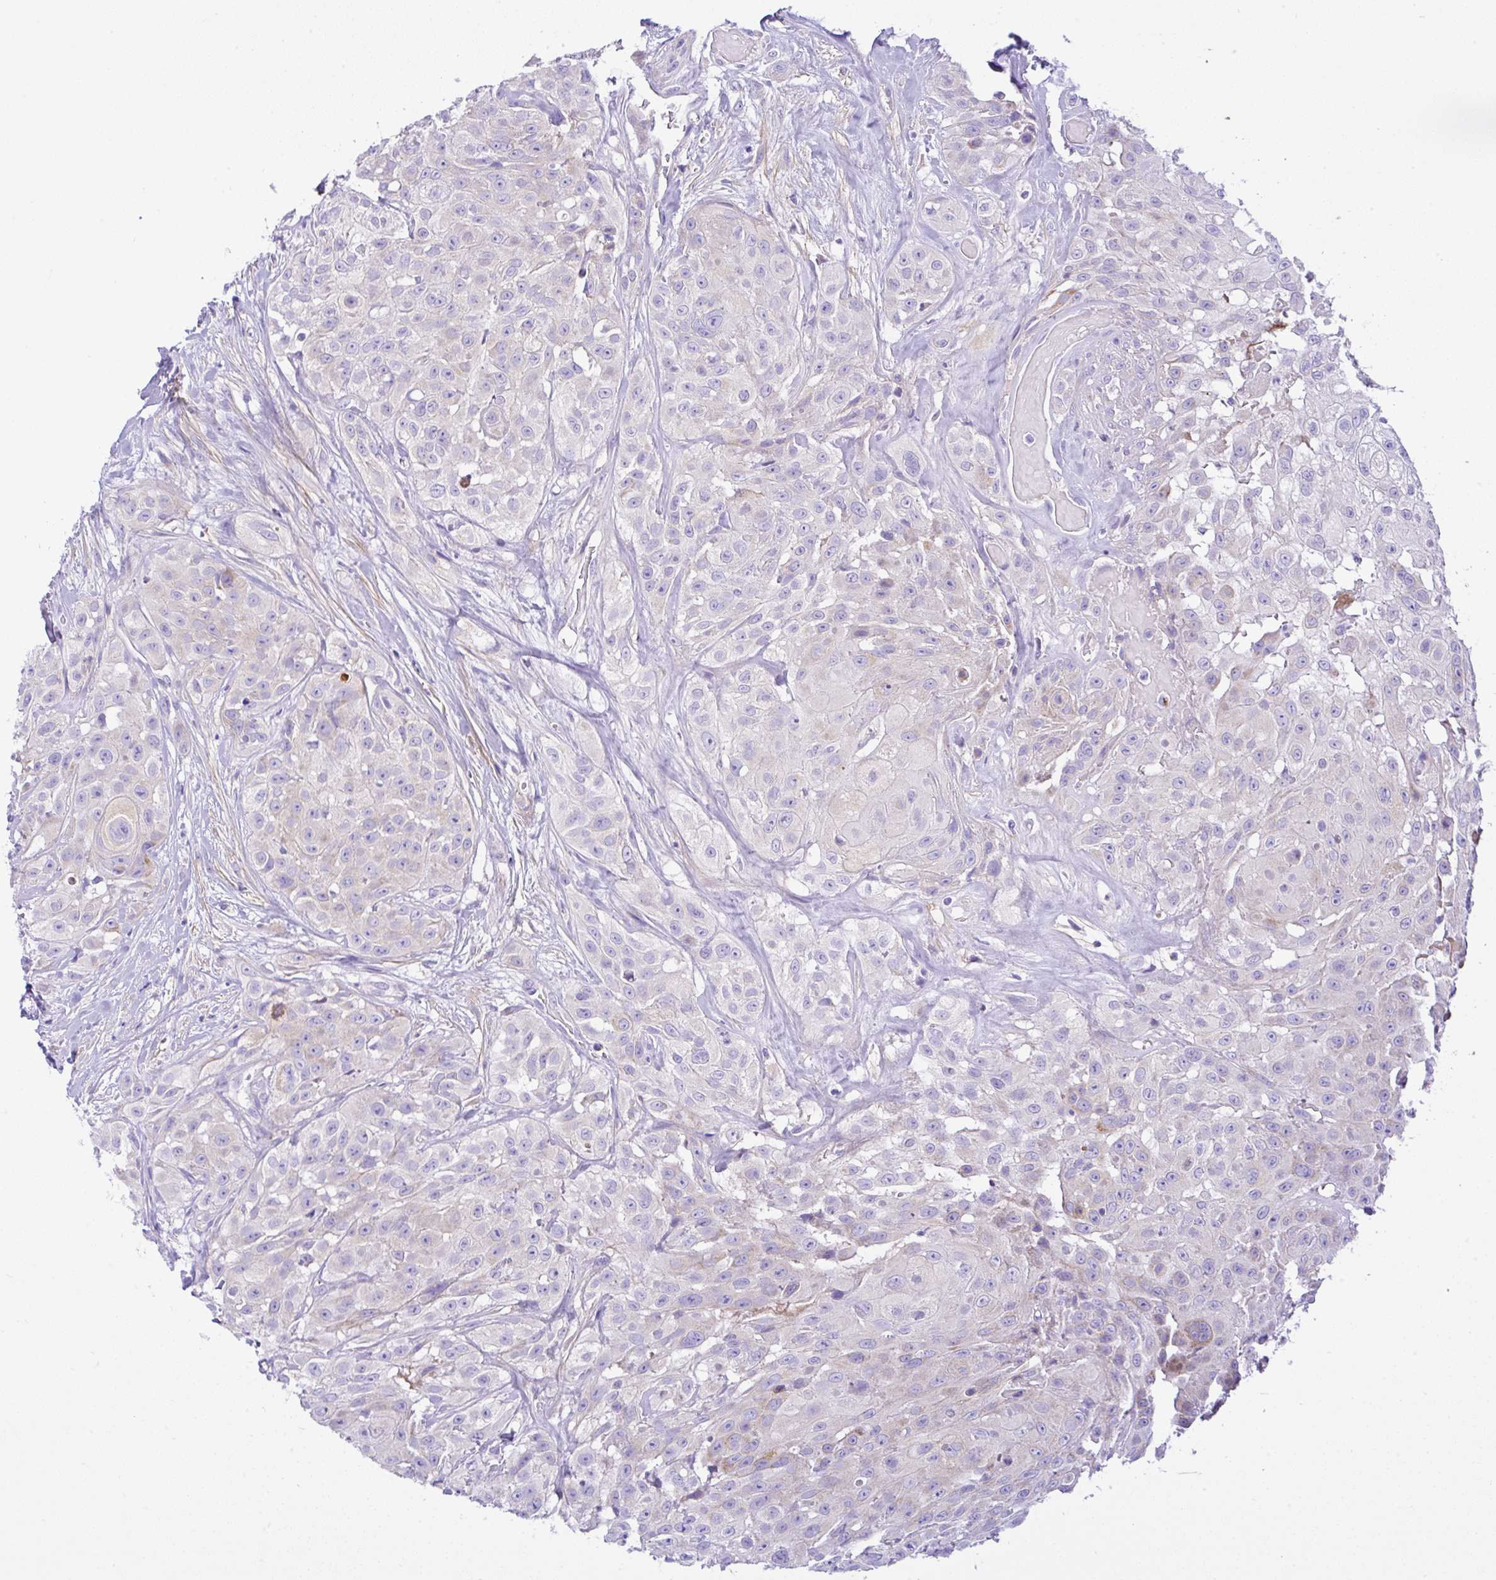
{"staining": {"intensity": "negative", "quantity": "none", "location": "none"}, "tissue": "head and neck cancer", "cell_type": "Tumor cells", "image_type": "cancer", "snomed": [{"axis": "morphology", "description": "Squamous cell carcinoma, NOS"}, {"axis": "topography", "description": "Head-Neck"}], "caption": "Tumor cells are negative for brown protein staining in head and neck cancer.", "gene": "SLC13A1", "patient": {"sex": "male", "age": 83}}